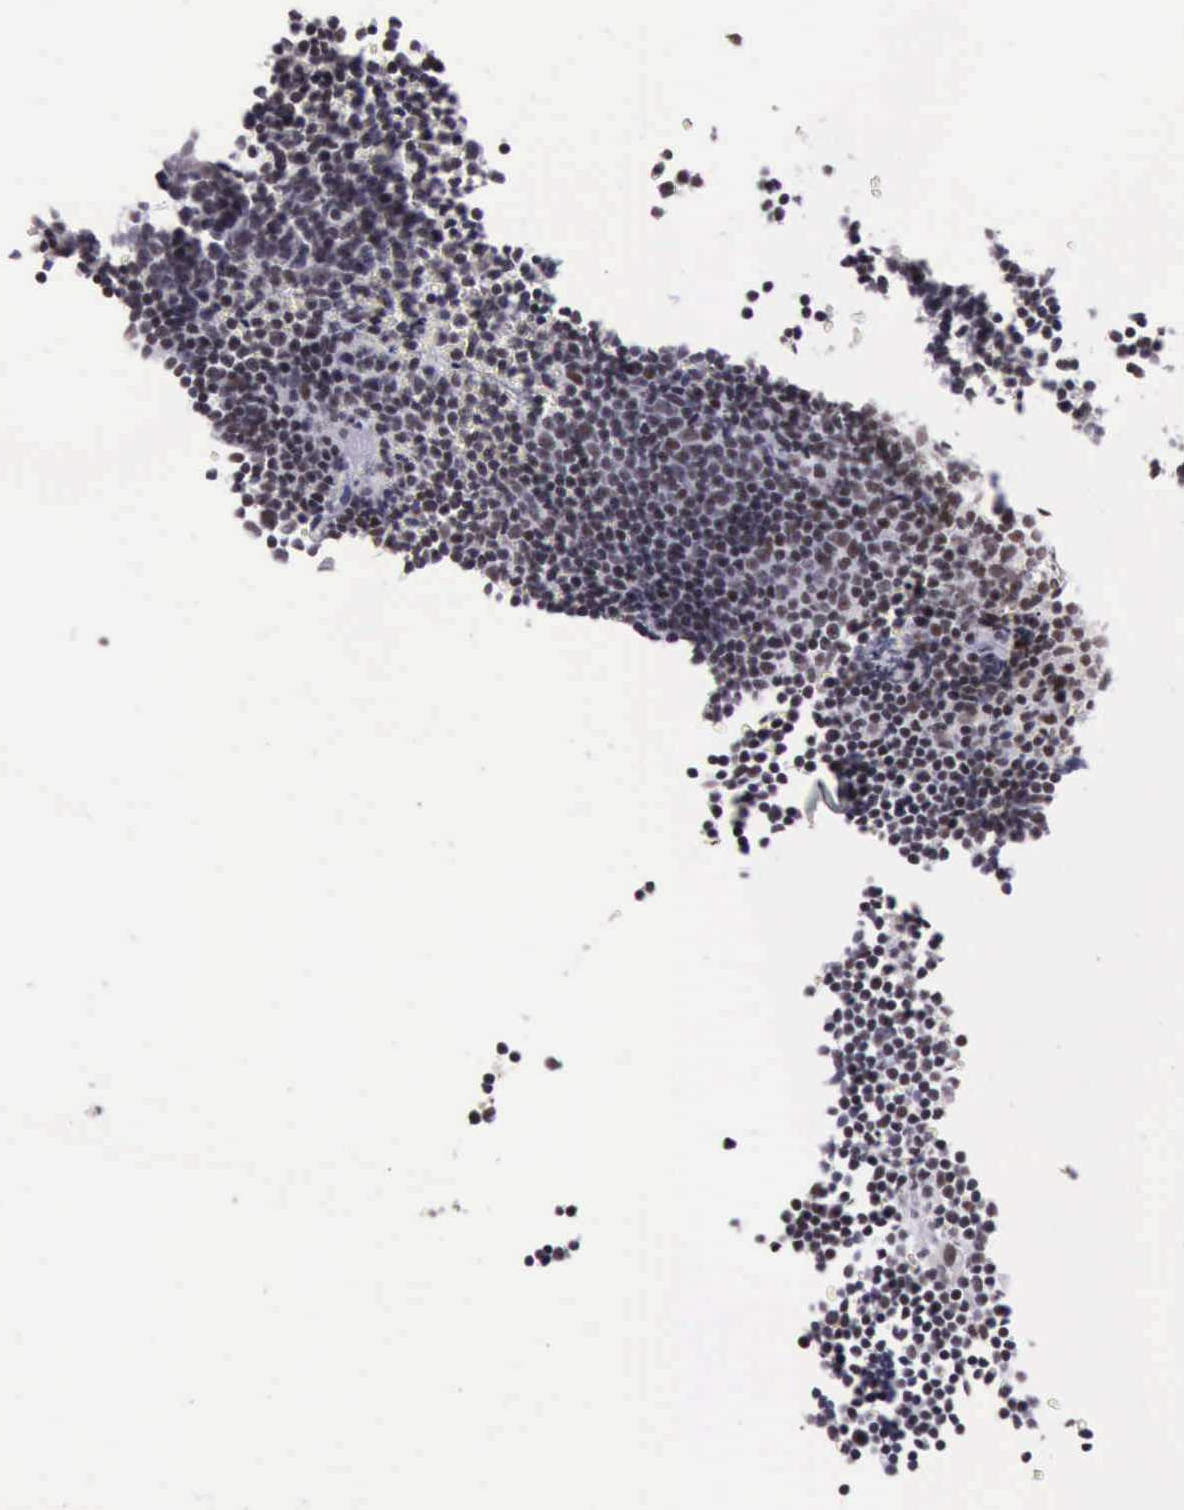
{"staining": {"intensity": "moderate", "quantity": "25%-75%", "location": "nuclear"}, "tissue": "lymphoma", "cell_type": "Tumor cells", "image_type": "cancer", "snomed": [{"axis": "morphology", "description": "Malignant lymphoma, non-Hodgkin's type, Low grade"}, {"axis": "topography", "description": "Lymph node"}], "caption": "This photomicrograph displays immunohistochemistry staining of lymphoma, with medium moderate nuclear expression in about 25%-75% of tumor cells.", "gene": "YY1", "patient": {"sex": "male", "age": 49}}